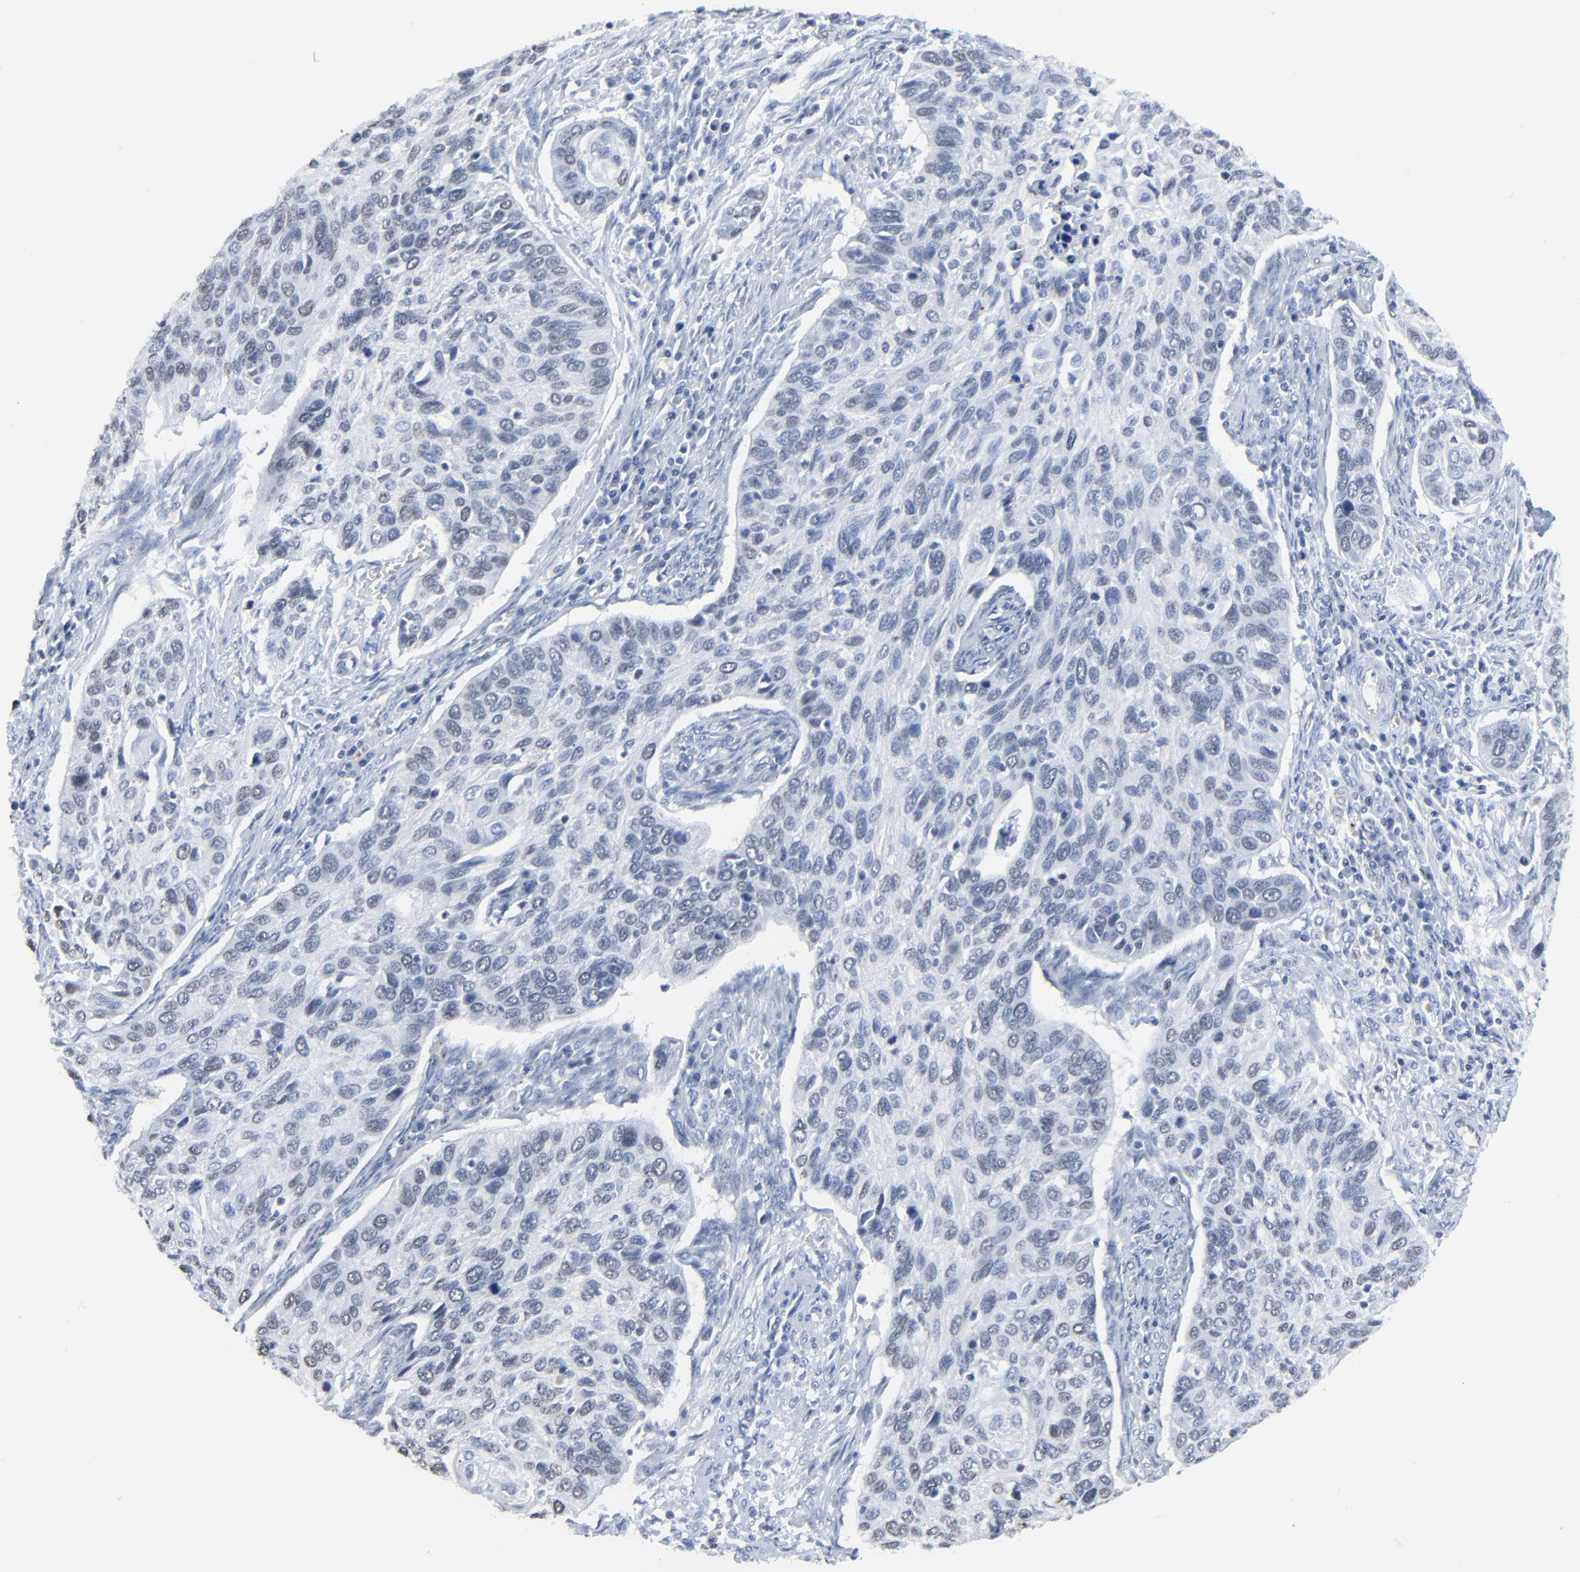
{"staining": {"intensity": "weak", "quantity": "<25%", "location": "nuclear"}, "tissue": "cervical cancer", "cell_type": "Tumor cells", "image_type": "cancer", "snomed": [{"axis": "morphology", "description": "Squamous cell carcinoma, NOS"}, {"axis": "topography", "description": "Cervix"}], "caption": "The immunohistochemistry (IHC) image has no significant expression in tumor cells of cervical squamous cell carcinoma tissue.", "gene": "BIRC3", "patient": {"sex": "female", "age": 57}}